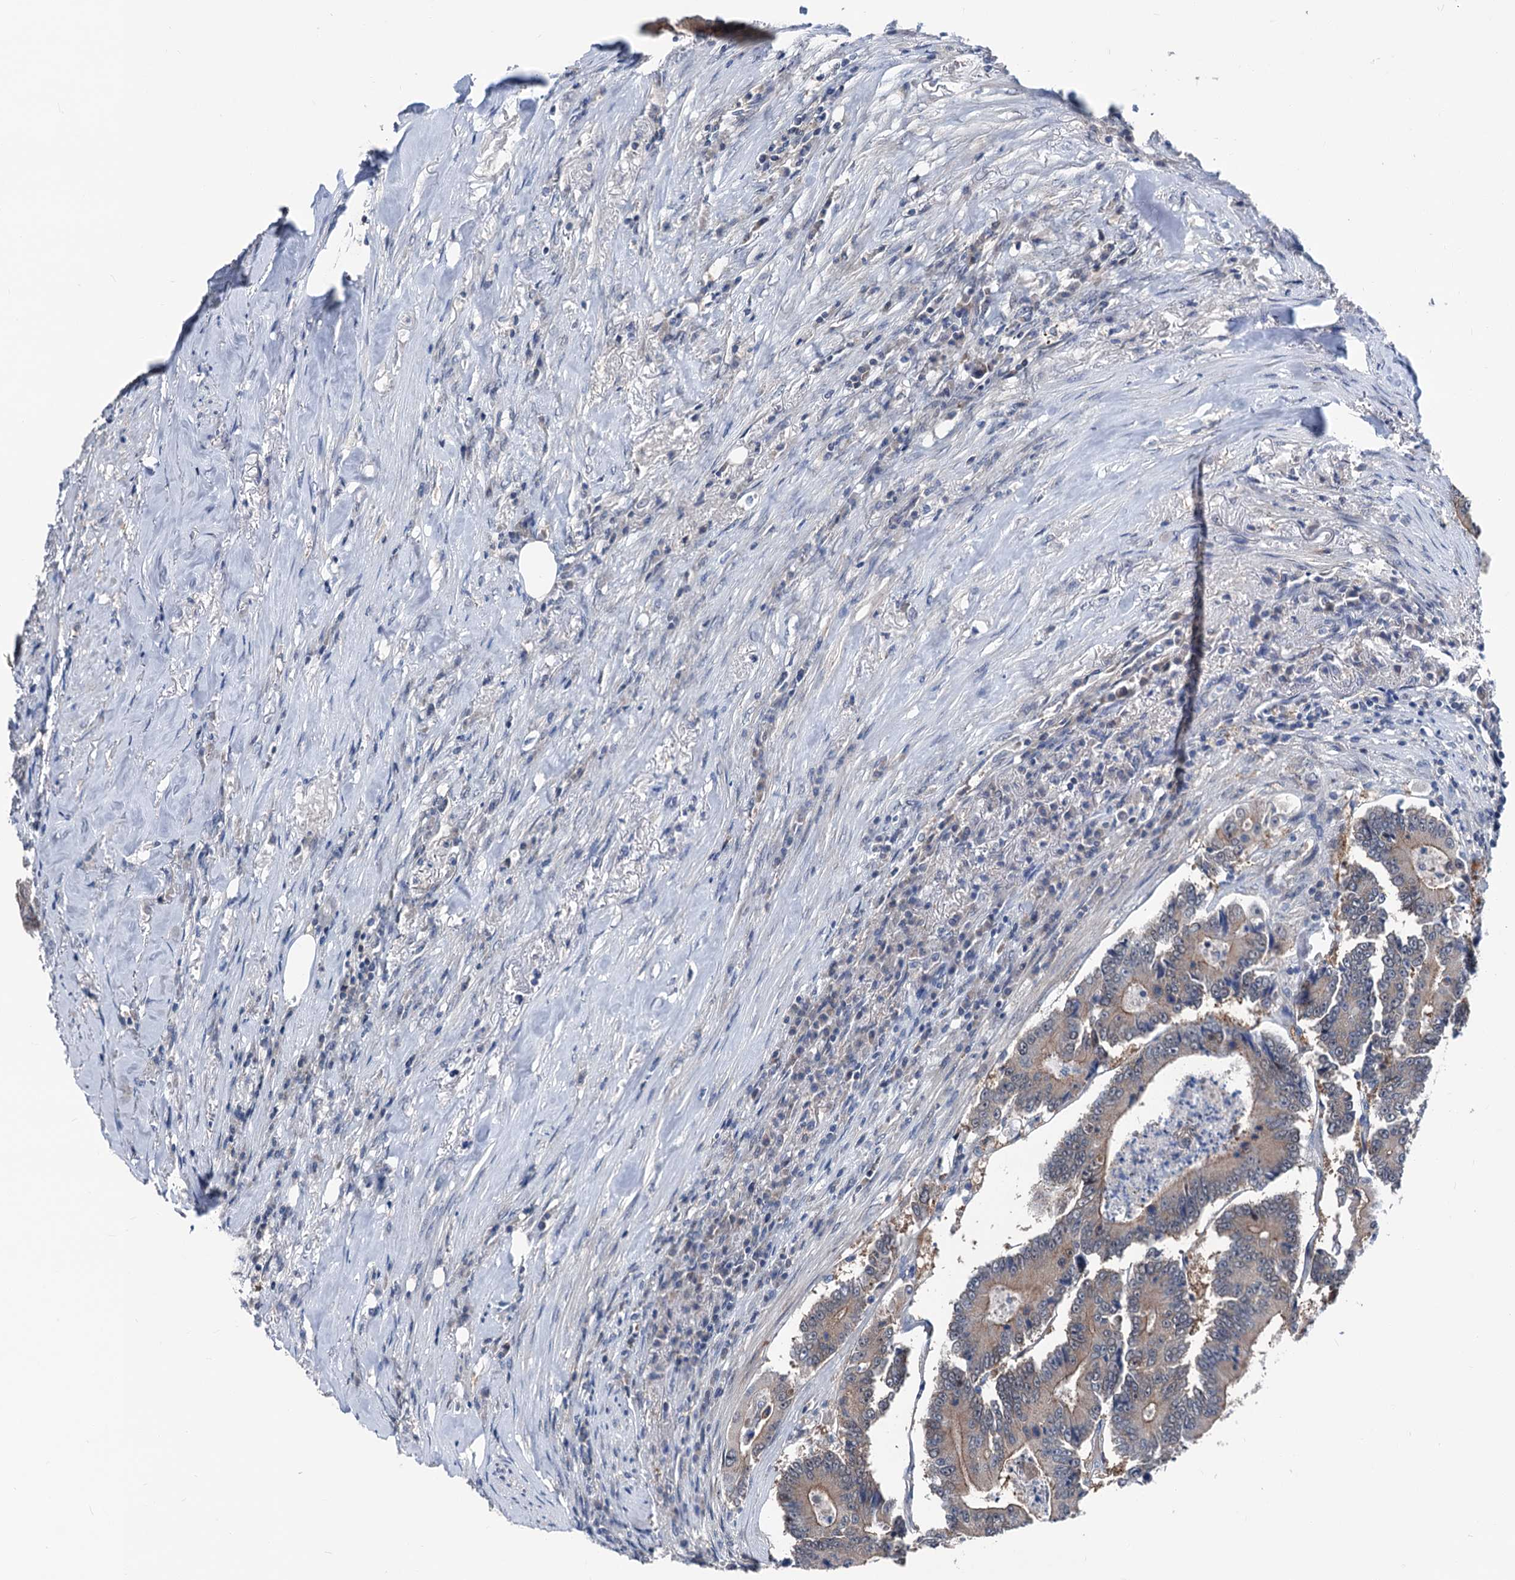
{"staining": {"intensity": "moderate", "quantity": ">75%", "location": "cytoplasmic/membranous"}, "tissue": "colorectal cancer", "cell_type": "Tumor cells", "image_type": "cancer", "snomed": [{"axis": "morphology", "description": "Adenocarcinoma, NOS"}, {"axis": "topography", "description": "Colon"}], "caption": "Colorectal adenocarcinoma was stained to show a protein in brown. There is medium levels of moderate cytoplasmic/membranous positivity in approximately >75% of tumor cells. (brown staining indicates protein expression, while blue staining denotes nuclei).", "gene": "GLO1", "patient": {"sex": "male", "age": 83}}